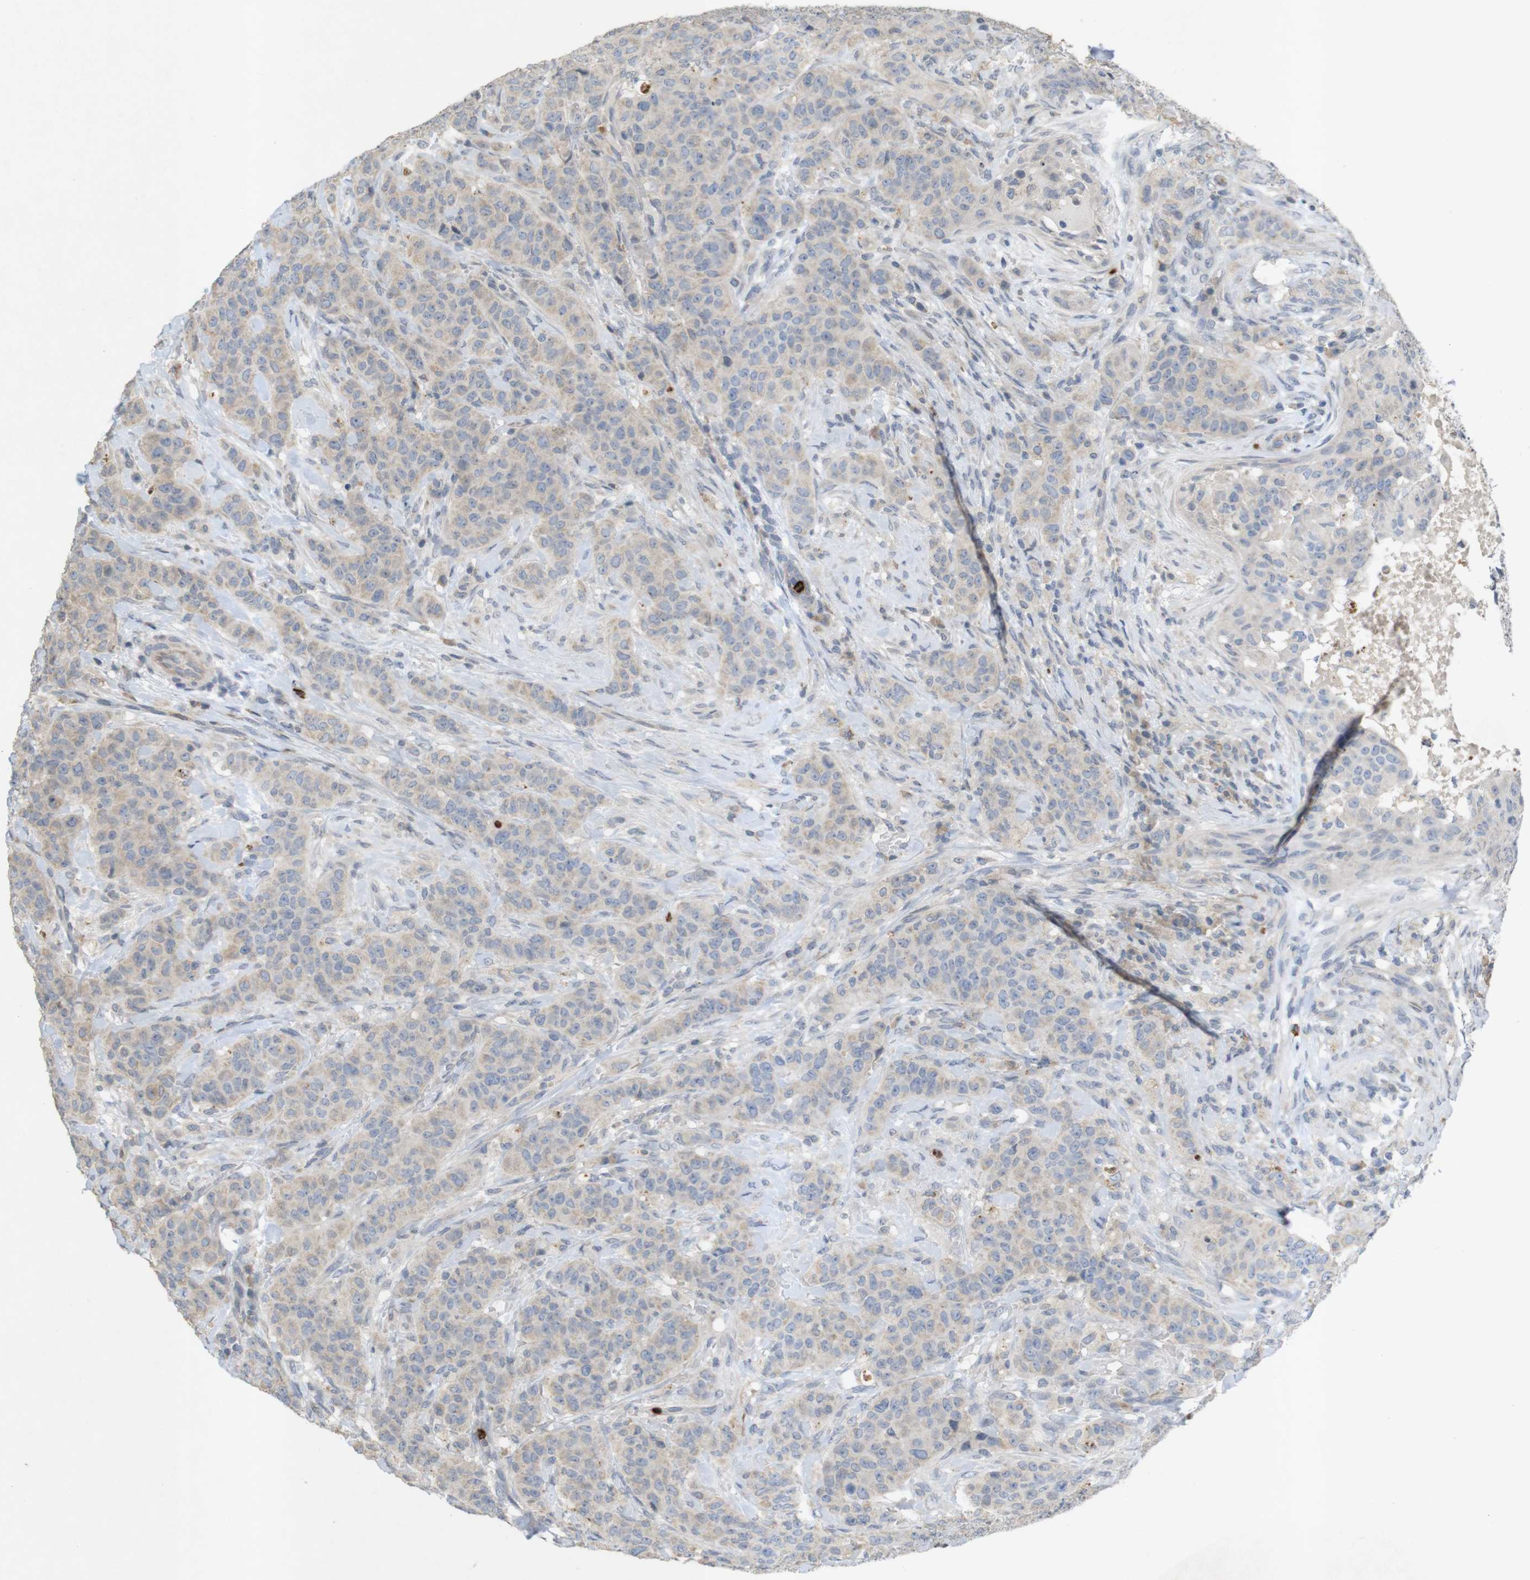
{"staining": {"intensity": "negative", "quantity": "none", "location": "none"}, "tissue": "breast cancer", "cell_type": "Tumor cells", "image_type": "cancer", "snomed": [{"axis": "morphology", "description": "Normal tissue, NOS"}, {"axis": "morphology", "description": "Duct carcinoma"}, {"axis": "topography", "description": "Breast"}], "caption": "This micrograph is of intraductal carcinoma (breast) stained with immunohistochemistry to label a protein in brown with the nuclei are counter-stained blue. There is no staining in tumor cells.", "gene": "TSPAN14", "patient": {"sex": "female", "age": 40}}